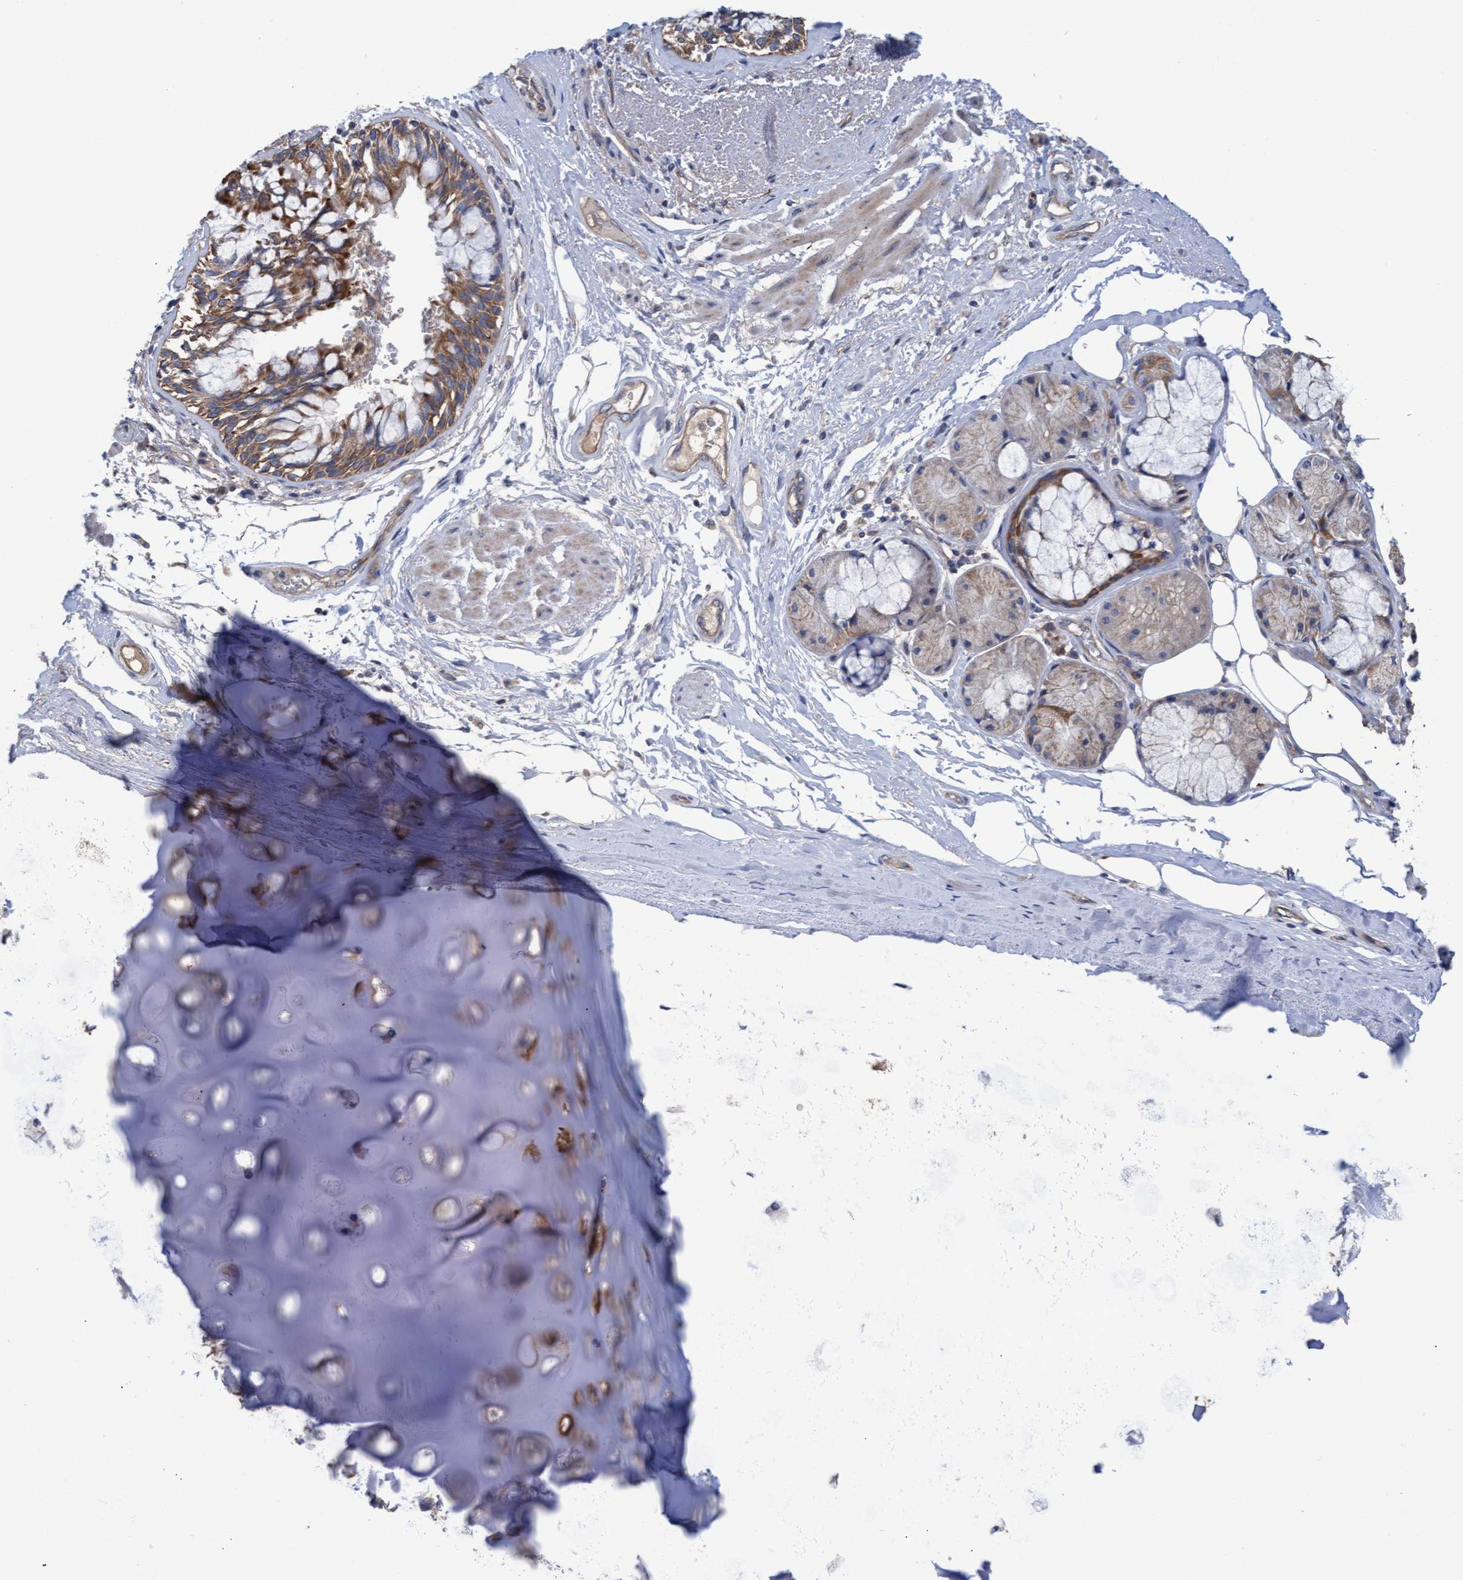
{"staining": {"intensity": "moderate", "quantity": ">75%", "location": "cytoplasmic/membranous"}, "tissue": "bronchus", "cell_type": "Respiratory epithelial cells", "image_type": "normal", "snomed": [{"axis": "morphology", "description": "Normal tissue, NOS"}, {"axis": "topography", "description": "Bronchus"}], "caption": "Protein staining of unremarkable bronchus reveals moderate cytoplasmic/membranous positivity in about >75% of respiratory epithelial cells.", "gene": "MRPL38", "patient": {"sex": "female", "age": 71}}